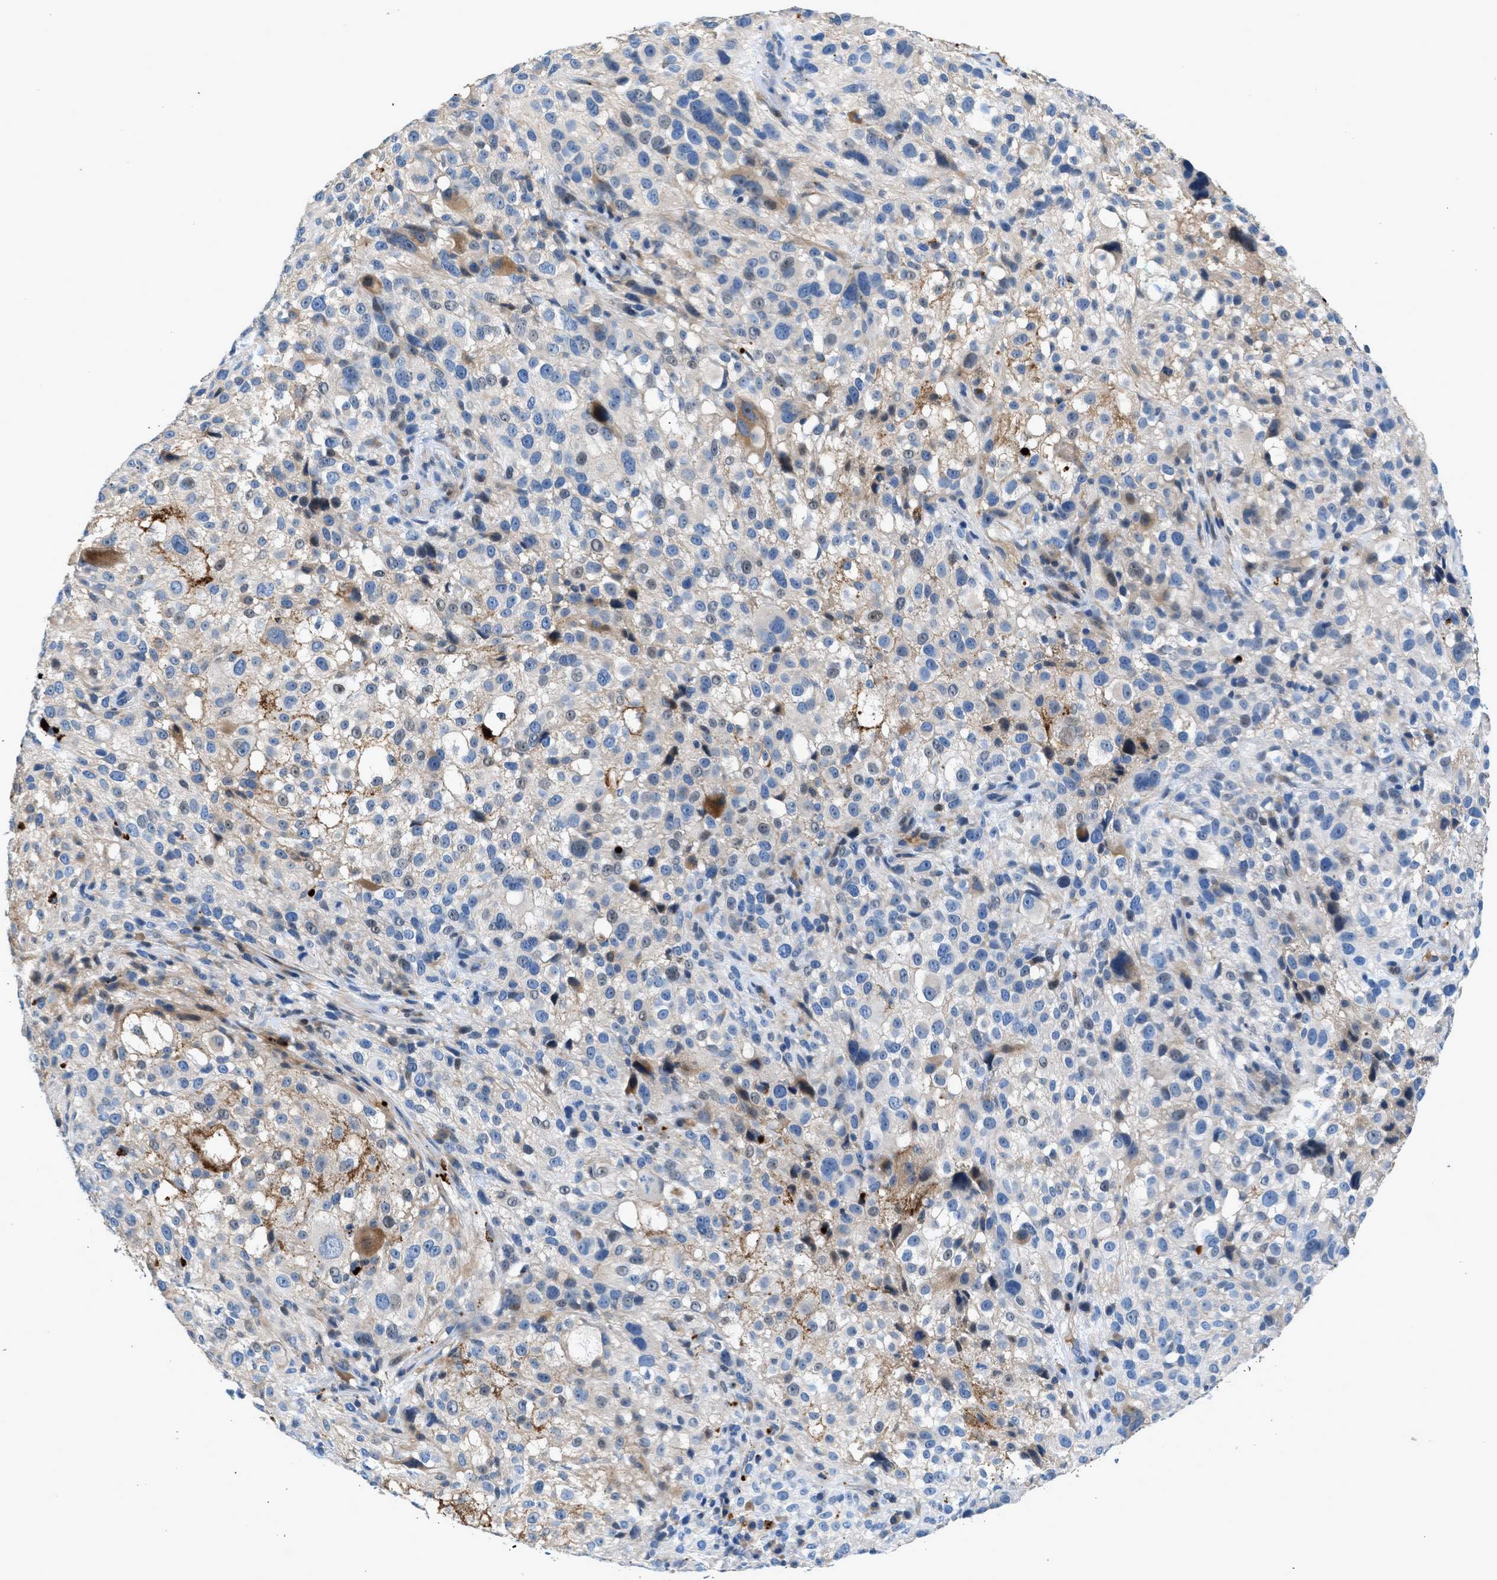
{"staining": {"intensity": "weak", "quantity": "<25%", "location": "cytoplasmic/membranous"}, "tissue": "melanoma", "cell_type": "Tumor cells", "image_type": "cancer", "snomed": [{"axis": "morphology", "description": "Necrosis, NOS"}, {"axis": "morphology", "description": "Malignant melanoma, NOS"}, {"axis": "topography", "description": "Skin"}], "caption": "Tumor cells are negative for brown protein staining in malignant melanoma.", "gene": "RWDD2B", "patient": {"sex": "female", "age": 87}}